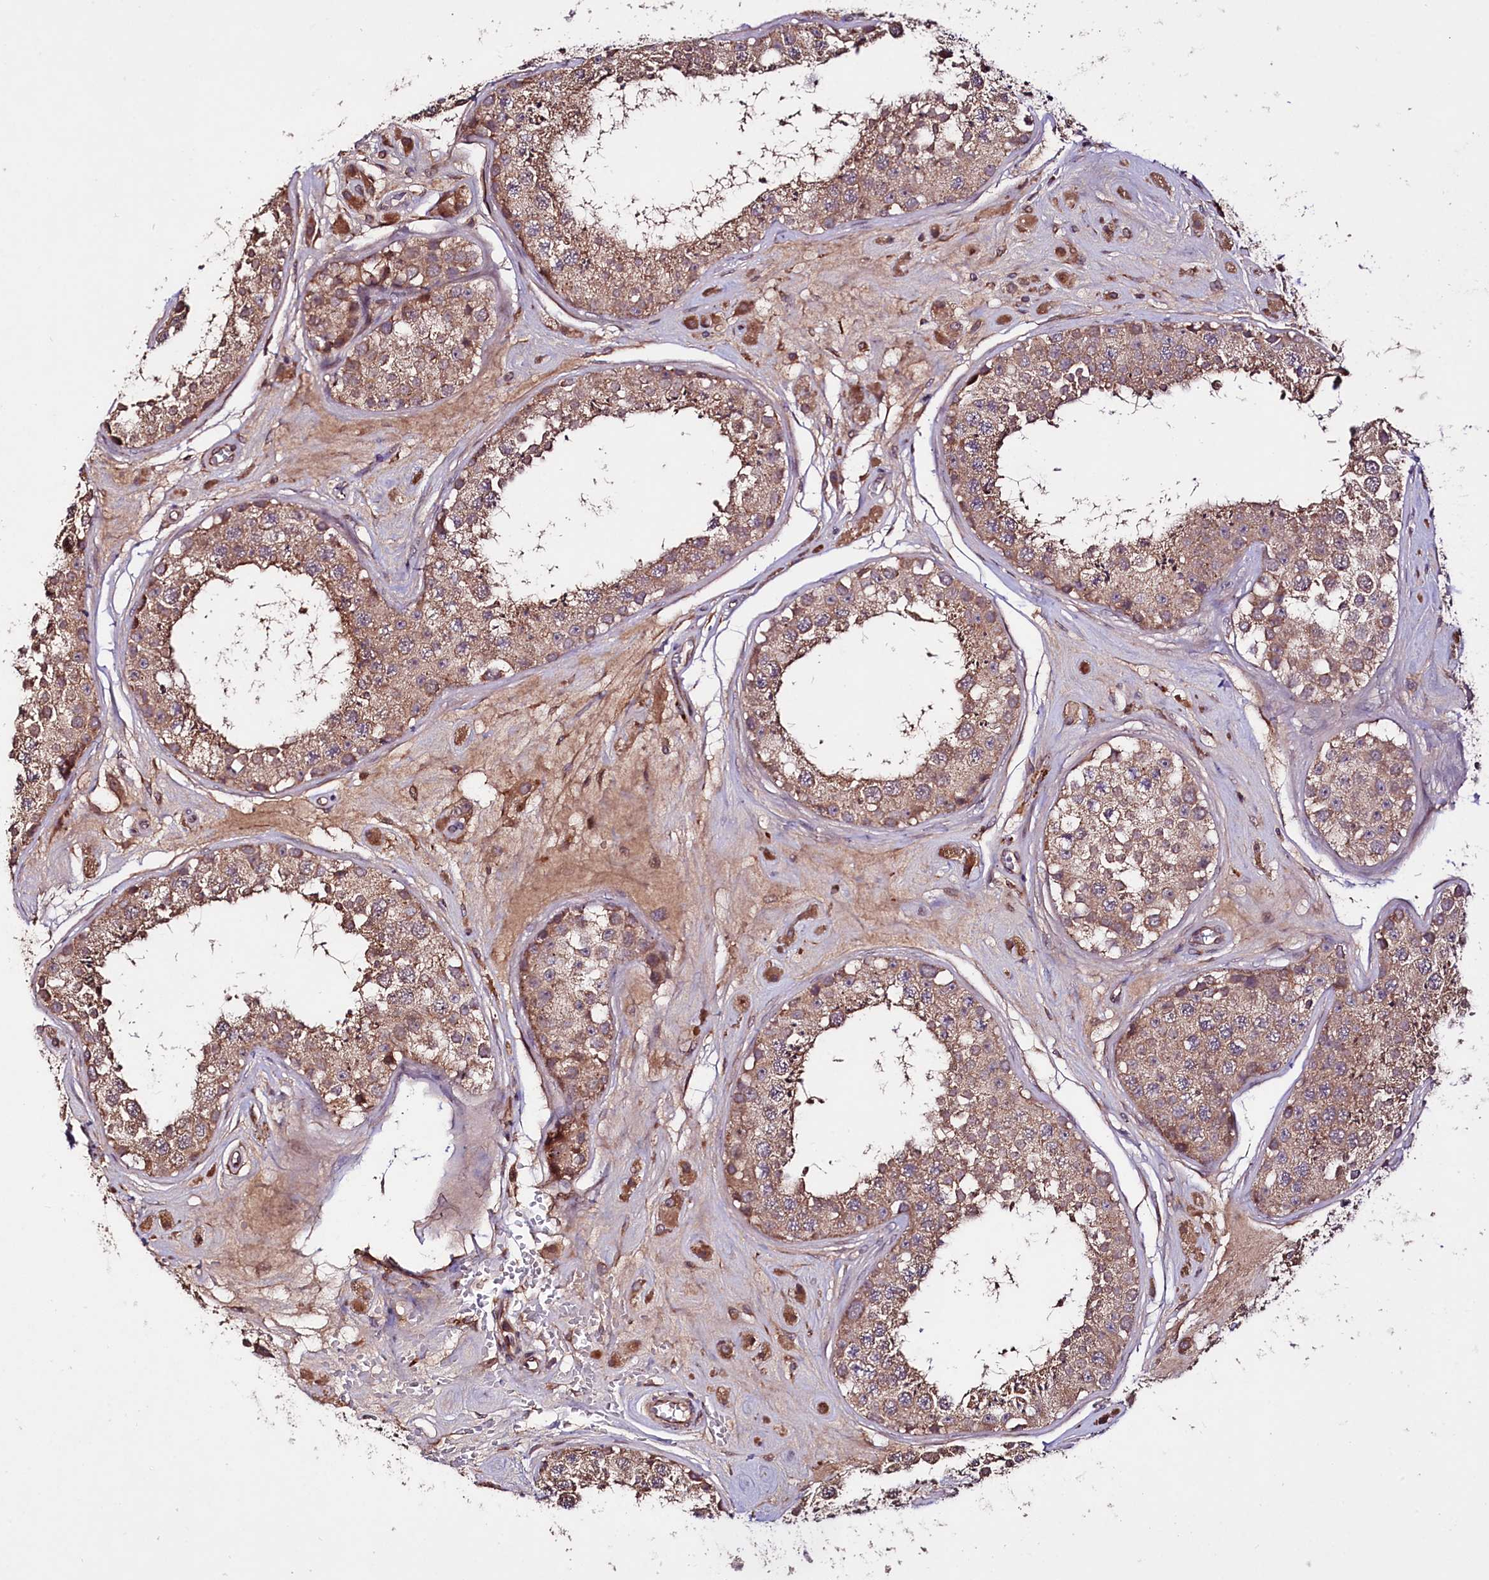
{"staining": {"intensity": "moderate", "quantity": ">75%", "location": "cytoplasmic/membranous"}, "tissue": "testis", "cell_type": "Cells in seminiferous ducts", "image_type": "normal", "snomed": [{"axis": "morphology", "description": "Normal tissue, NOS"}, {"axis": "topography", "description": "Testis"}], "caption": "IHC photomicrograph of benign testis stained for a protein (brown), which reveals medium levels of moderate cytoplasmic/membranous staining in approximately >75% of cells in seminiferous ducts.", "gene": "TNPO3", "patient": {"sex": "male", "age": 25}}